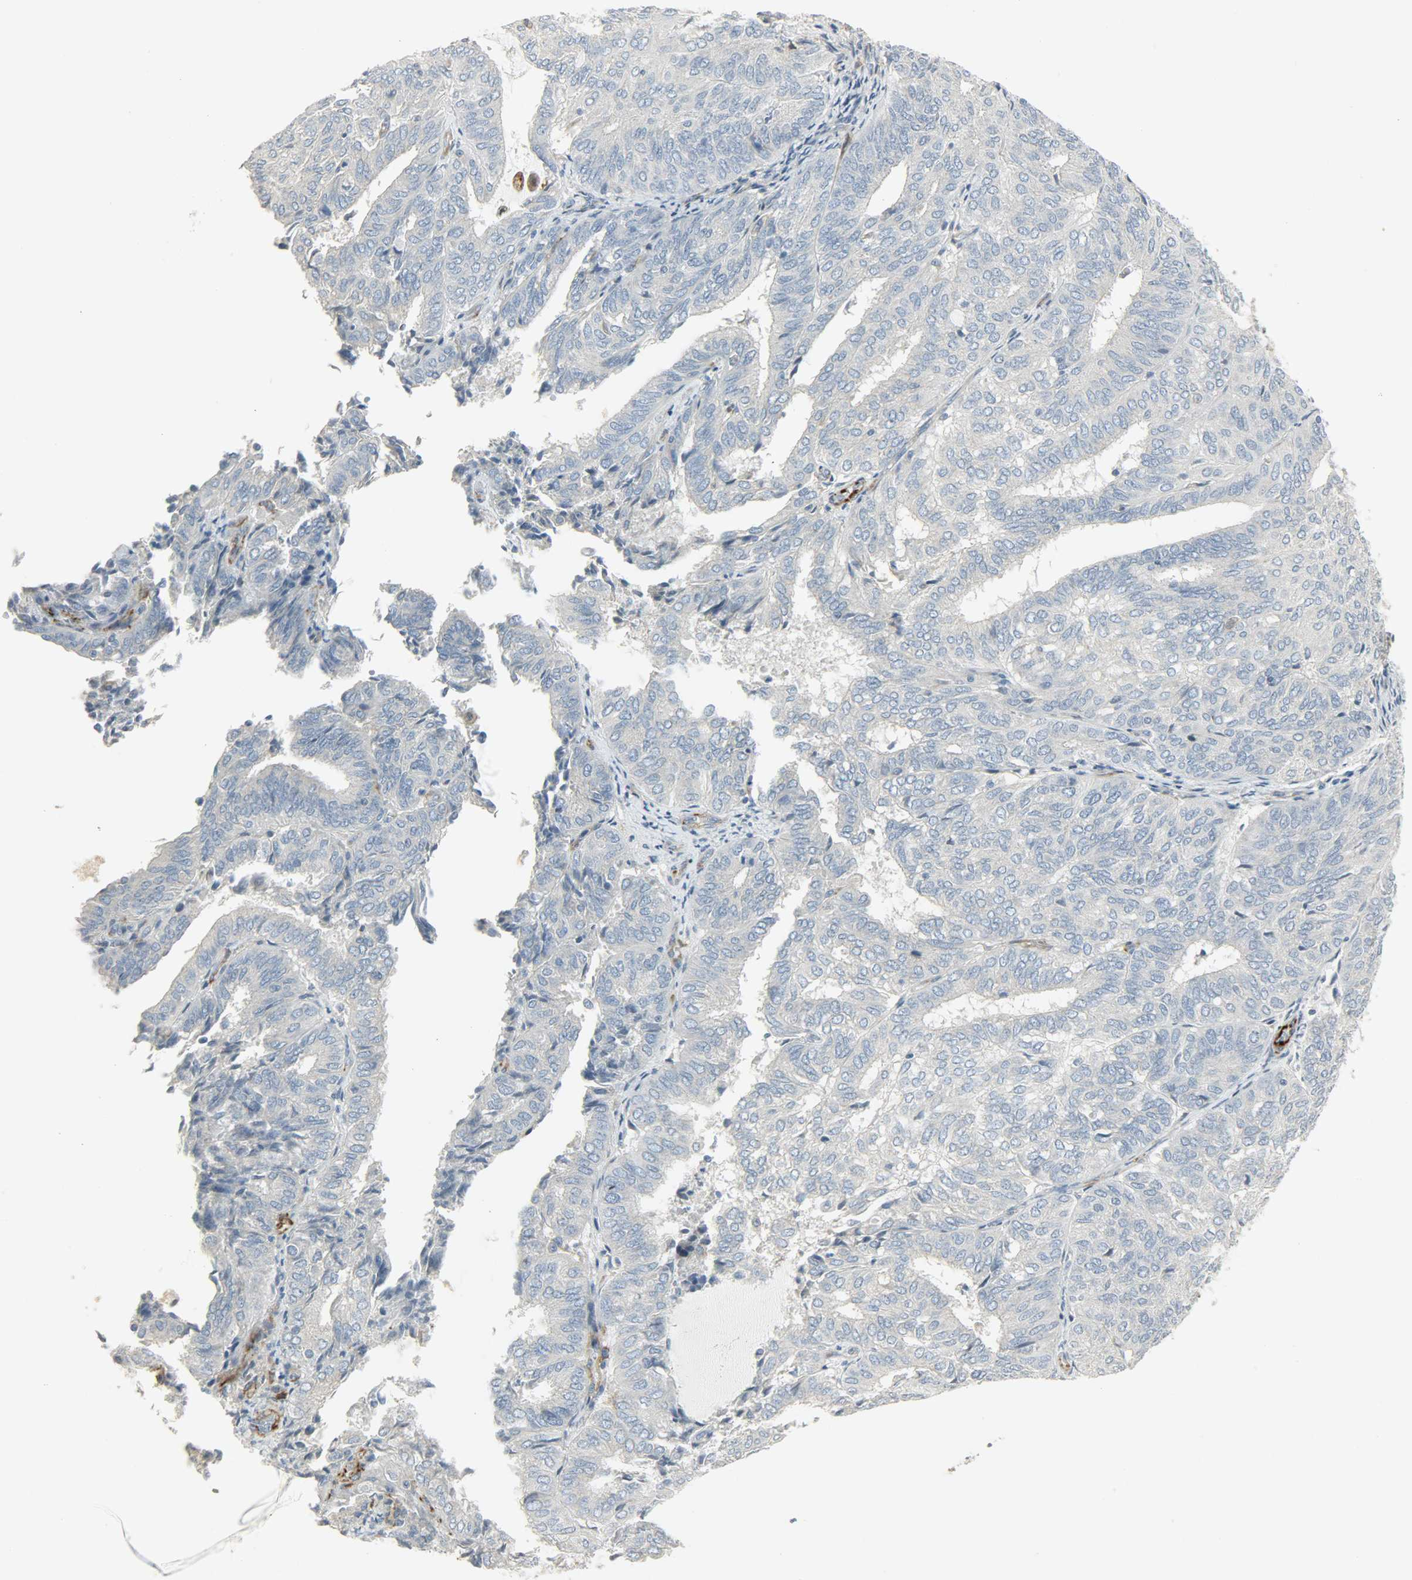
{"staining": {"intensity": "negative", "quantity": "none", "location": "none"}, "tissue": "endometrial cancer", "cell_type": "Tumor cells", "image_type": "cancer", "snomed": [{"axis": "morphology", "description": "Adenocarcinoma, NOS"}, {"axis": "topography", "description": "Uterus"}], "caption": "Immunohistochemistry (IHC) micrograph of human endometrial adenocarcinoma stained for a protein (brown), which exhibits no expression in tumor cells.", "gene": "ENPEP", "patient": {"sex": "female", "age": 60}}